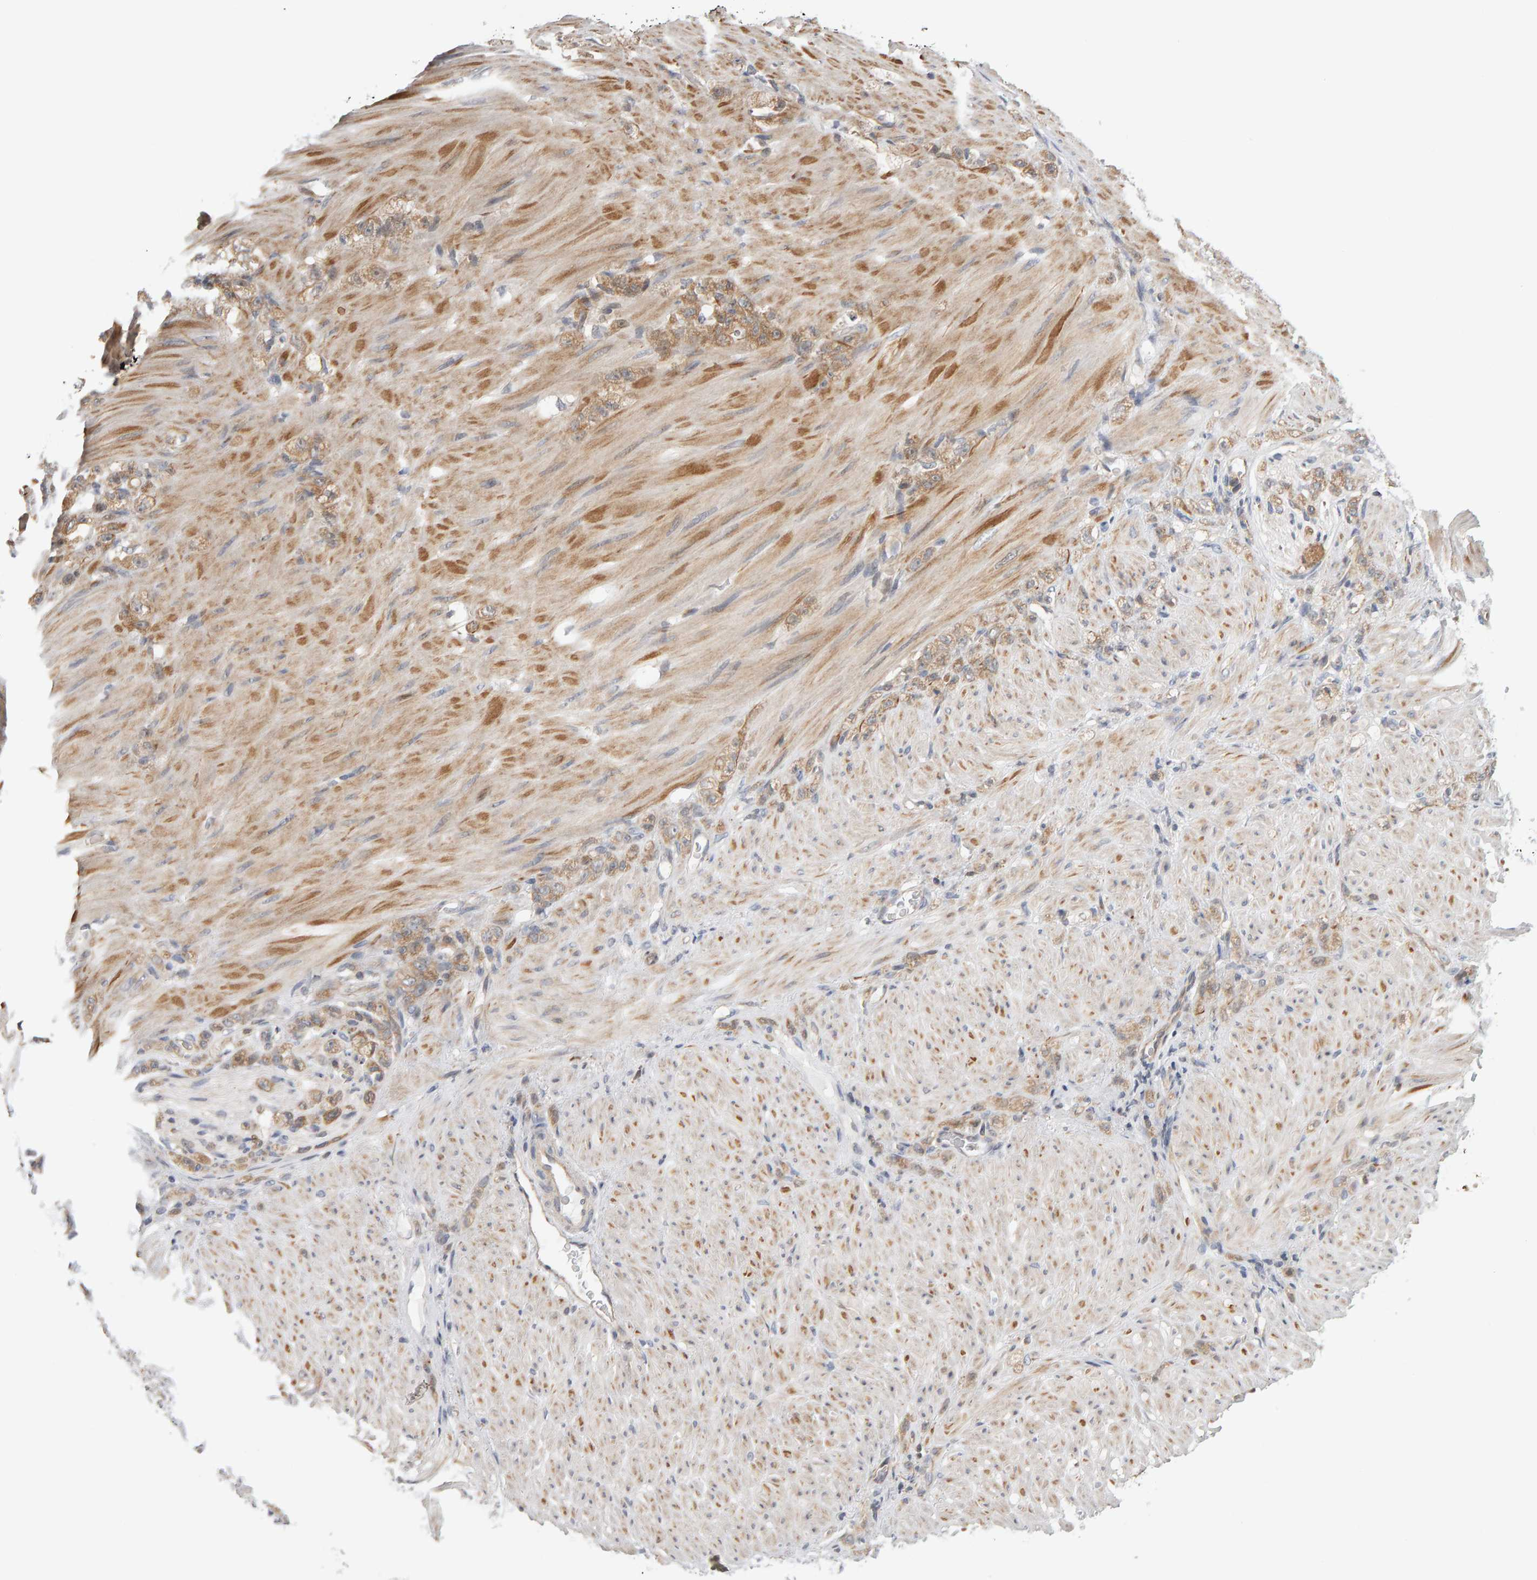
{"staining": {"intensity": "moderate", "quantity": "<25%", "location": "cytoplasmic/membranous"}, "tissue": "stomach cancer", "cell_type": "Tumor cells", "image_type": "cancer", "snomed": [{"axis": "morphology", "description": "Normal tissue, NOS"}, {"axis": "morphology", "description": "Adenocarcinoma, NOS"}, {"axis": "topography", "description": "Stomach"}], "caption": "The image reveals immunohistochemical staining of stomach cancer (adenocarcinoma). There is moderate cytoplasmic/membranous staining is identified in approximately <25% of tumor cells.", "gene": "MSRA", "patient": {"sex": "male", "age": 82}}